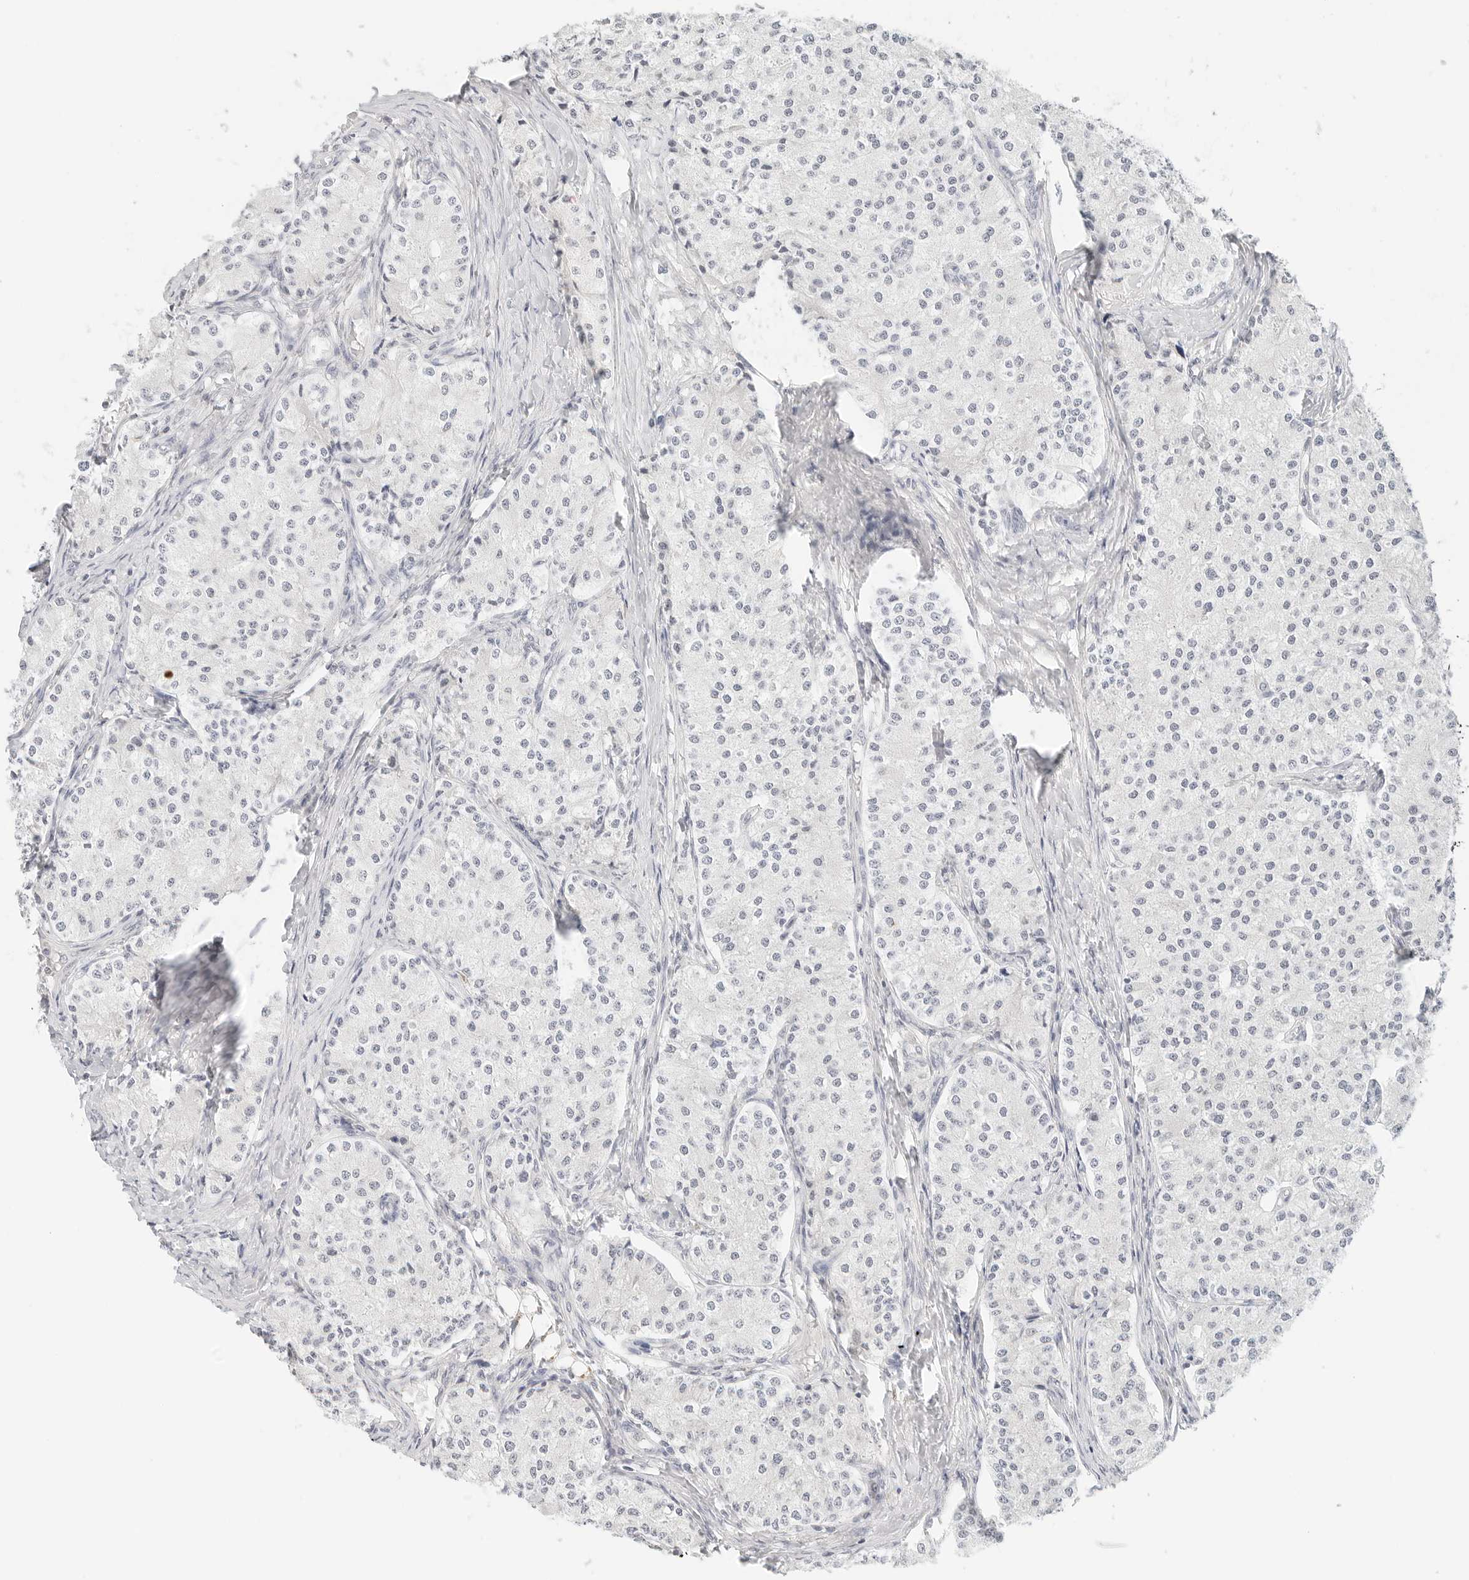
{"staining": {"intensity": "negative", "quantity": "none", "location": "none"}, "tissue": "carcinoid", "cell_type": "Tumor cells", "image_type": "cancer", "snomed": [{"axis": "morphology", "description": "Carcinoid, malignant, NOS"}, {"axis": "topography", "description": "Colon"}], "caption": "Immunohistochemistry (IHC) image of neoplastic tissue: human carcinoid stained with DAB displays no significant protein staining in tumor cells.", "gene": "NEO1", "patient": {"sex": "female", "age": 52}}